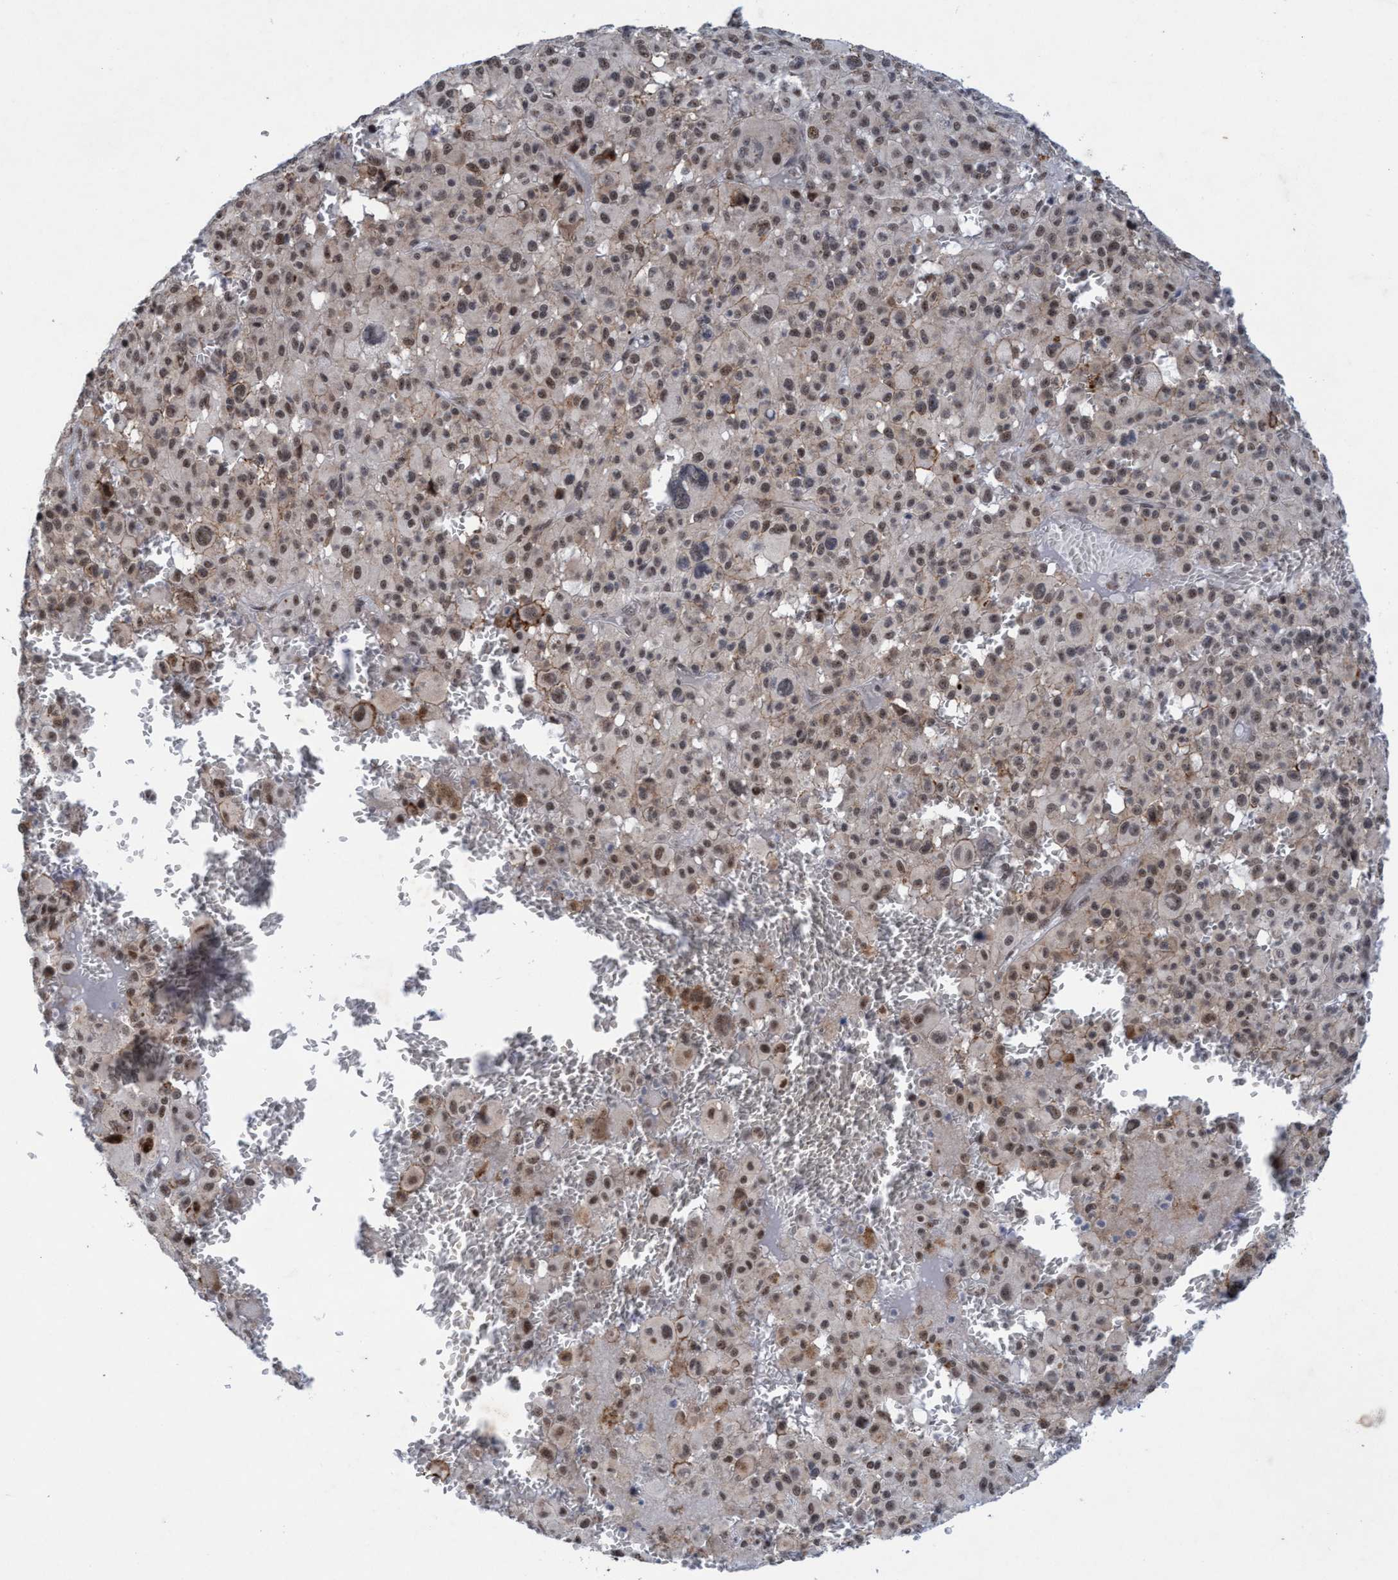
{"staining": {"intensity": "weak", "quantity": ">75%", "location": "nuclear"}, "tissue": "melanoma", "cell_type": "Tumor cells", "image_type": "cancer", "snomed": [{"axis": "morphology", "description": "Malignant melanoma, Metastatic site"}, {"axis": "topography", "description": "Skin"}], "caption": "A low amount of weak nuclear expression is present in approximately >75% of tumor cells in melanoma tissue.", "gene": "GLT6D1", "patient": {"sex": "female", "age": 74}}